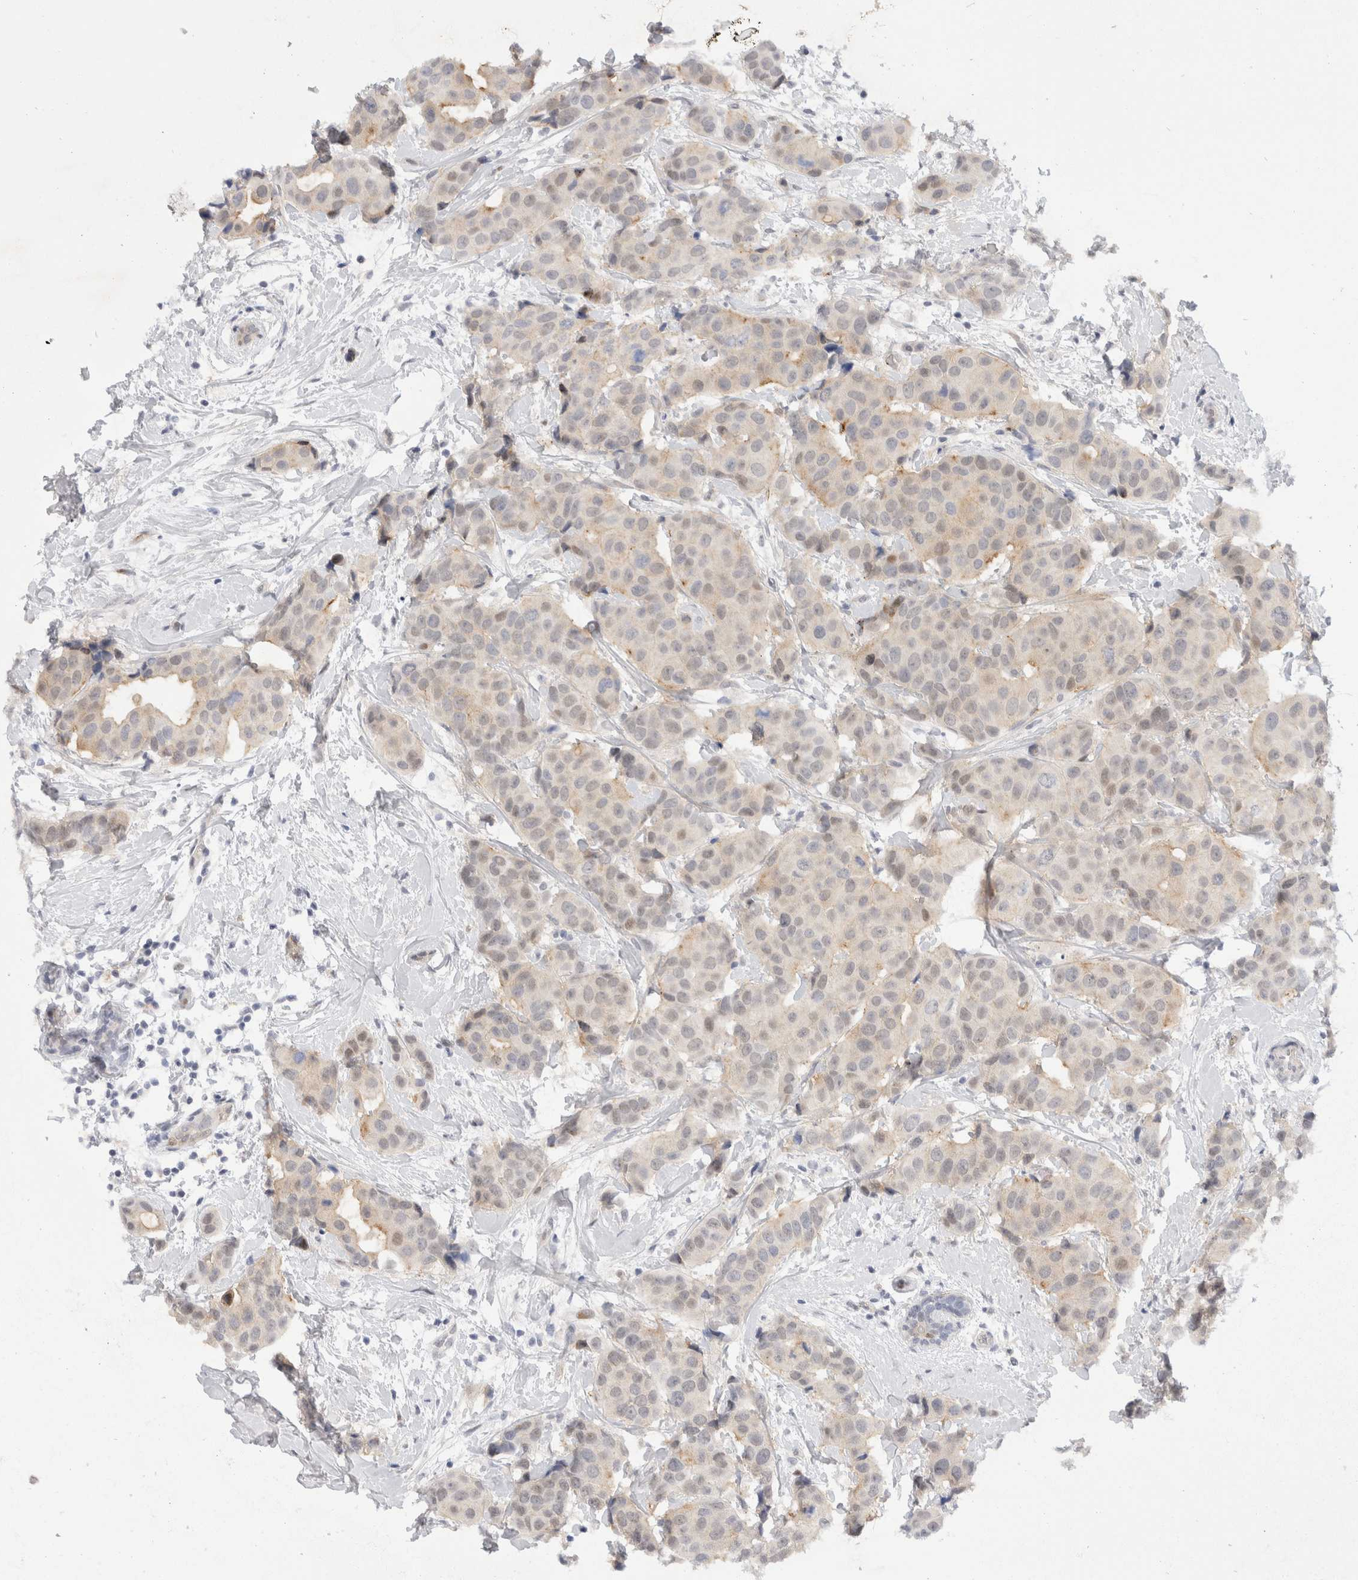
{"staining": {"intensity": "negative", "quantity": "none", "location": "none"}, "tissue": "breast cancer", "cell_type": "Tumor cells", "image_type": "cancer", "snomed": [{"axis": "morphology", "description": "Normal tissue, NOS"}, {"axis": "morphology", "description": "Duct carcinoma"}, {"axis": "topography", "description": "Breast"}], "caption": "Protein analysis of breast infiltrating ductal carcinoma shows no significant expression in tumor cells. Nuclei are stained in blue.", "gene": "TOM1L2", "patient": {"sex": "female", "age": 39}}